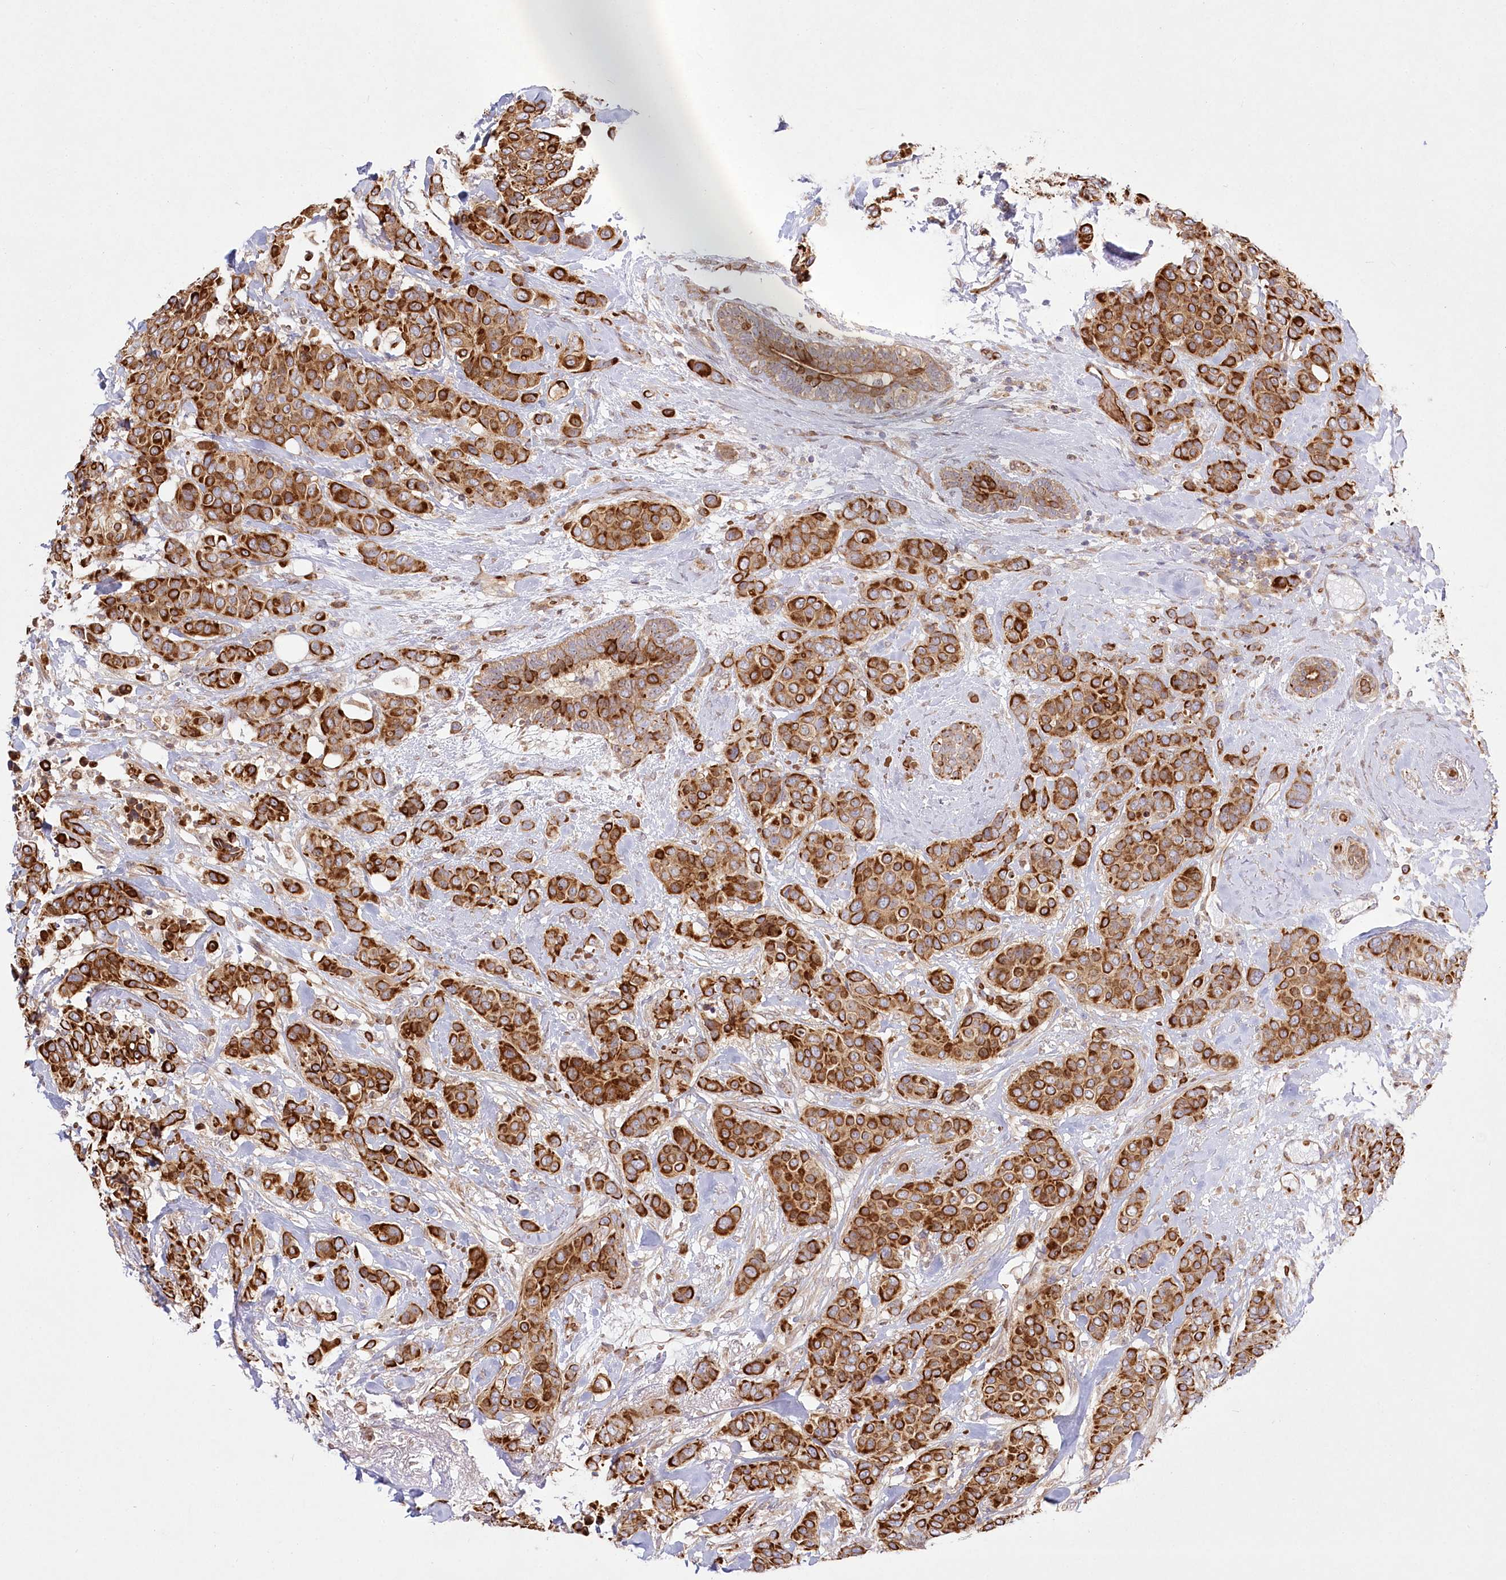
{"staining": {"intensity": "strong", "quantity": ">75%", "location": "cytoplasmic/membranous"}, "tissue": "breast cancer", "cell_type": "Tumor cells", "image_type": "cancer", "snomed": [{"axis": "morphology", "description": "Lobular carcinoma"}, {"axis": "topography", "description": "Breast"}], "caption": "The micrograph demonstrates immunohistochemical staining of breast lobular carcinoma. There is strong cytoplasmic/membranous expression is identified in about >75% of tumor cells.", "gene": "COMMD3", "patient": {"sex": "female", "age": 51}}